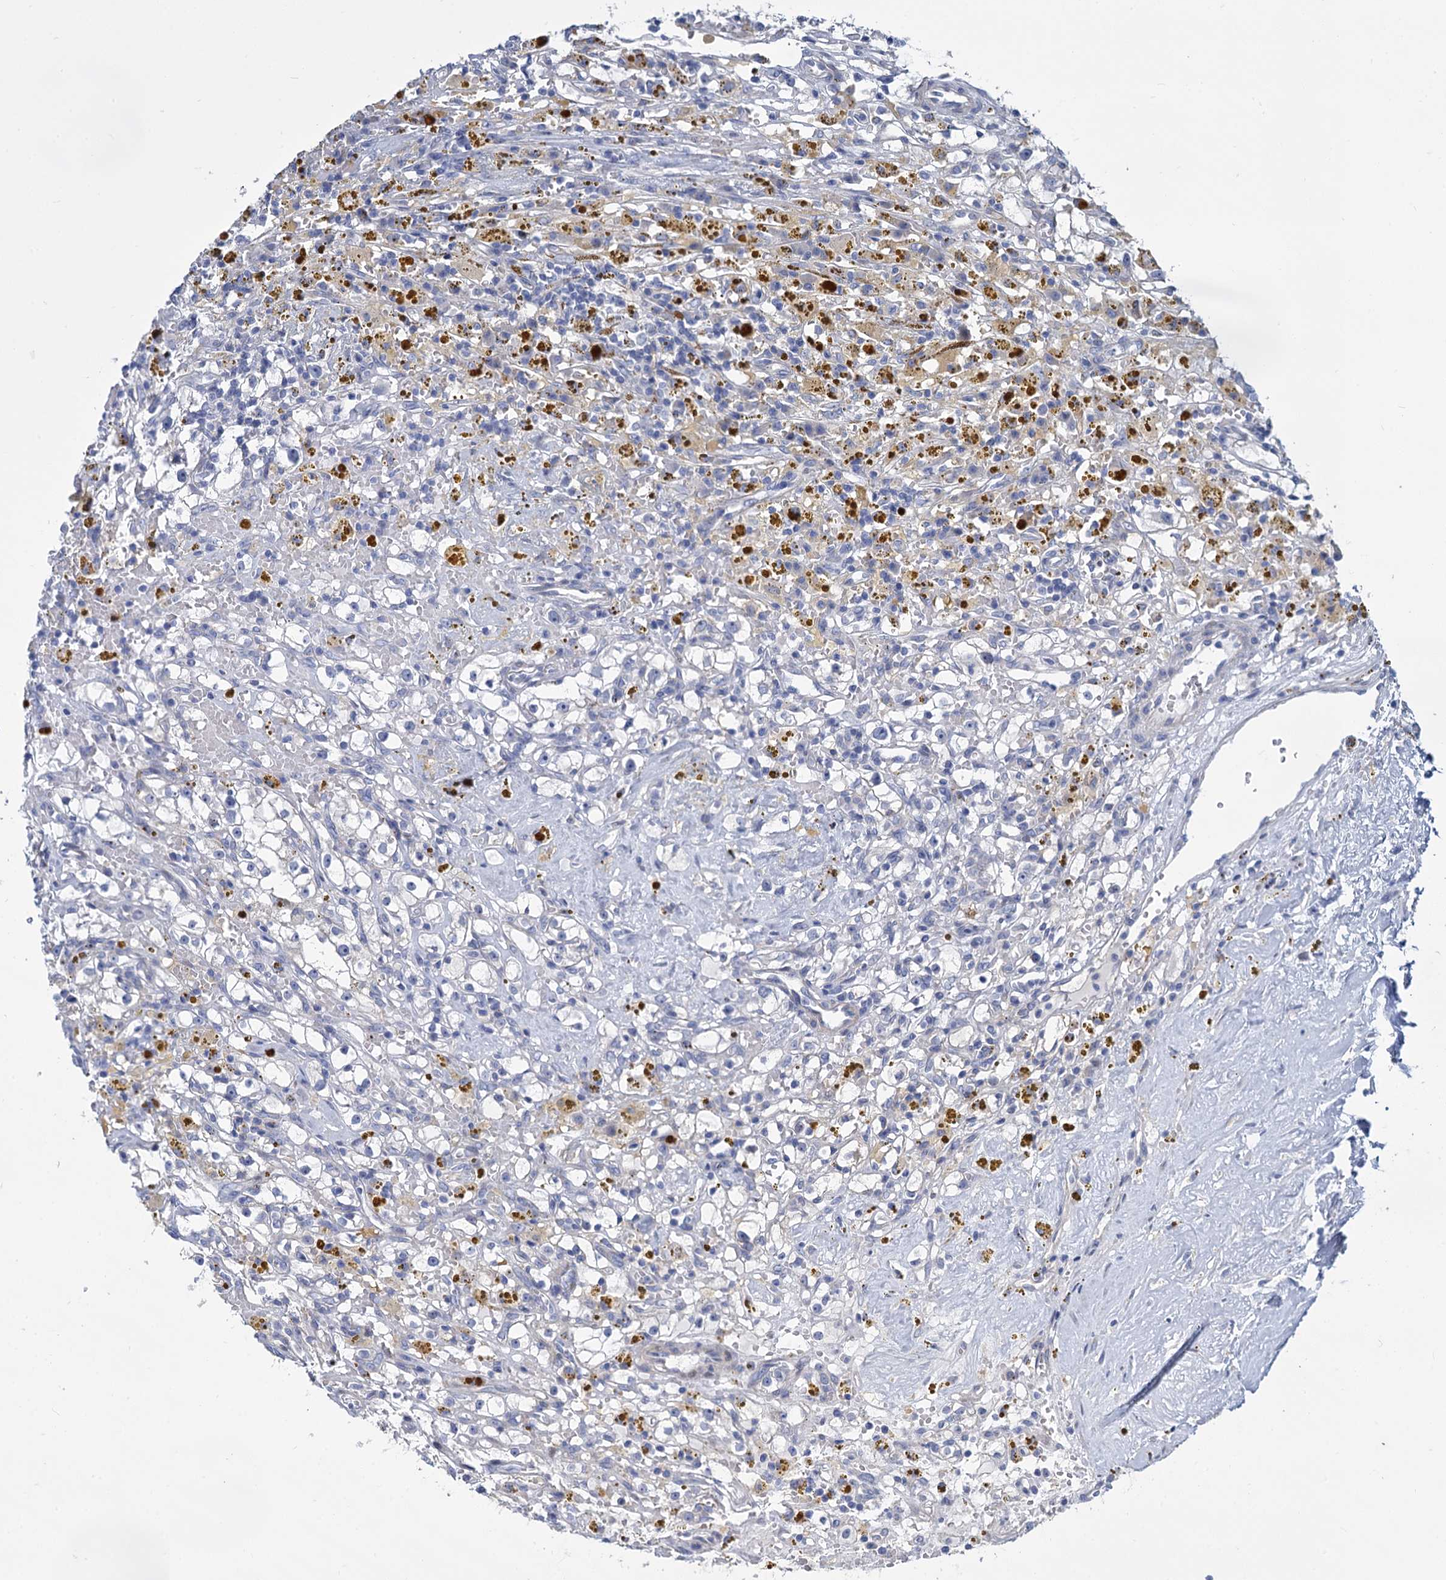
{"staining": {"intensity": "negative", "quantity": "none", "location": "none"}, "tissue": "renal cancer", "cell_type": "Tumor cells", "image_type": "cancer", "snomed": [{"axis": "morphology", "description": "Adenocarcinoma, NOS"}, {"axis": "topography", "description": "Kidney"}], "caption": "Photomicrograph shows no protein positivity in tumor cells of renal adenocarcinoma tissue. (IHC, brightfield microscopy, high magnification).", "gene": "TRIM77", "patient": {"sex": "male", "age": 56}}